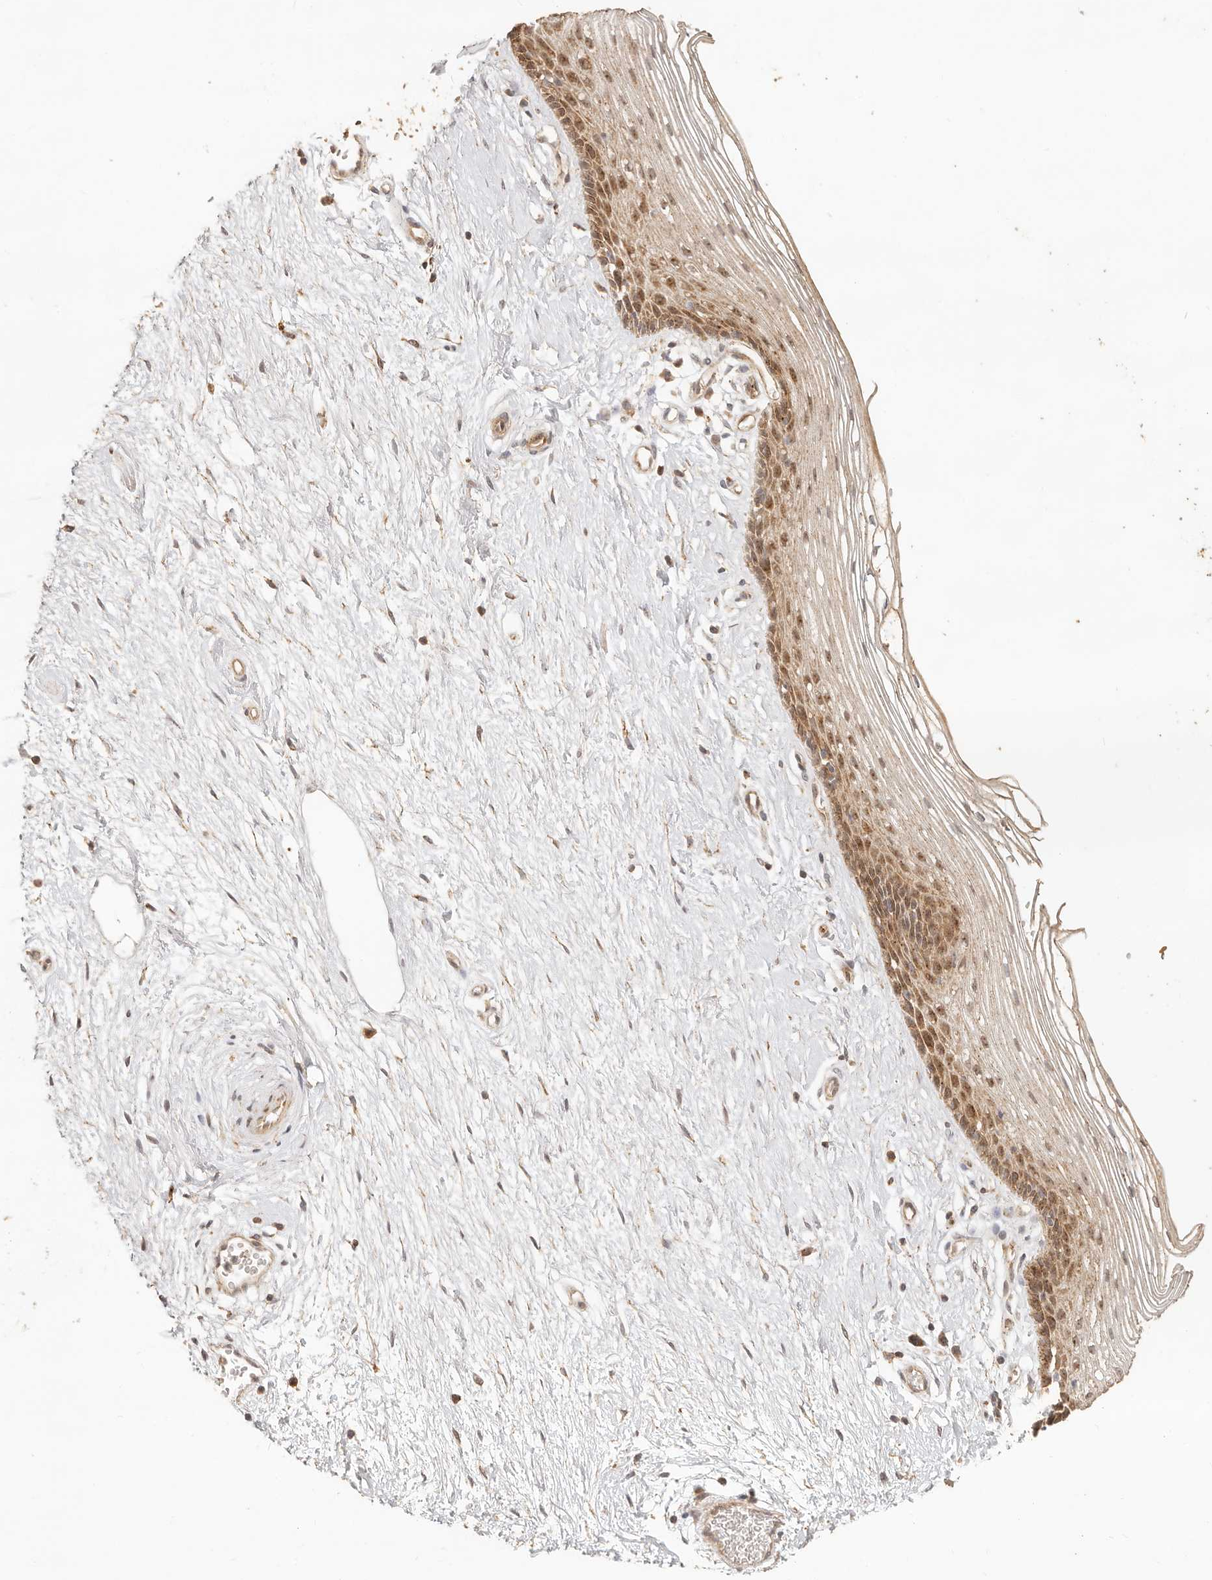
{"staining": {"intensity": "moderate", "quantity": "25%-75%", "location": "cytoplasmic/membranous"}, "tissue": "vagina", "cell_type": "Squamous epithelial cells", "image_type": "normal", "snomed": [{"axis": "morphology", "description": "Normal tissue, NOS"}, {"axis": "topography", "description": "Vagina"}], "caption": "A brown stain shows moderate cytoplasmic/membranous expression of a protein in squamous epithelial cells of benign human vagina.", "gene": "PTPN22", "patient": {"sex": "female", "age": 46}}